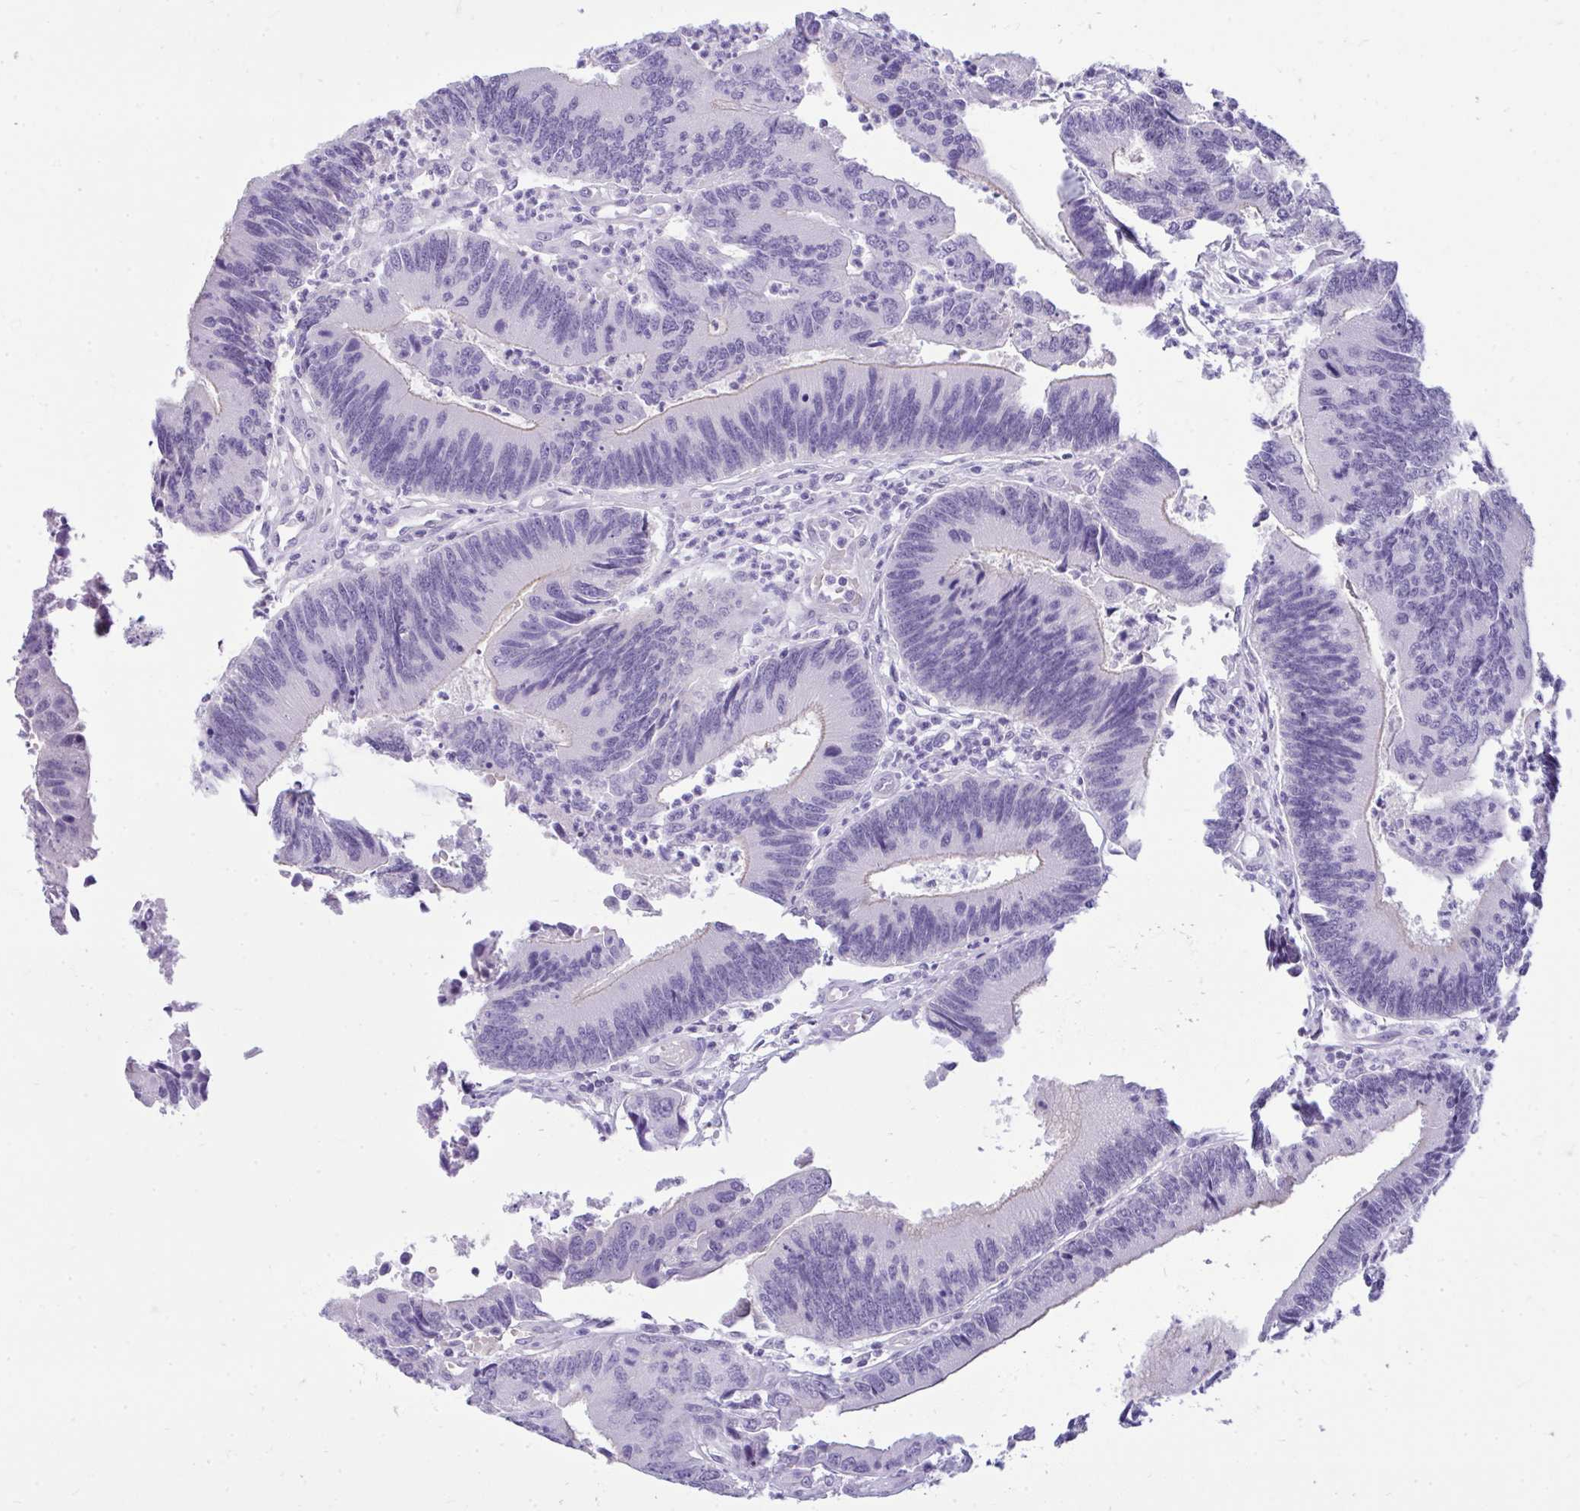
{"staining": {"intensity": "negative", "quantity": "none", "location": "none"}, "tissue": "colorectal cancer", "cell_type": "Tumor cells", "image_type": "cancer", "snomed": [{"axis": "morphology", "description": "Adenocarcinoma, NOS"}, {"axis": "topography", "description": "Colon"}], "caption": "This image is of colorectal cancer stained with immunohistochemistry (IHC) to label a protein in brown with the nuclei are counter-stained blue. There is no expression in tumor cells. (DAB (3,3'-diaminobenzidine) immunohistochemistry visualized using brightfield microscopy, high magnification).", "gene": "PRM2", "patient": {"sex": "female", "age": 67}}